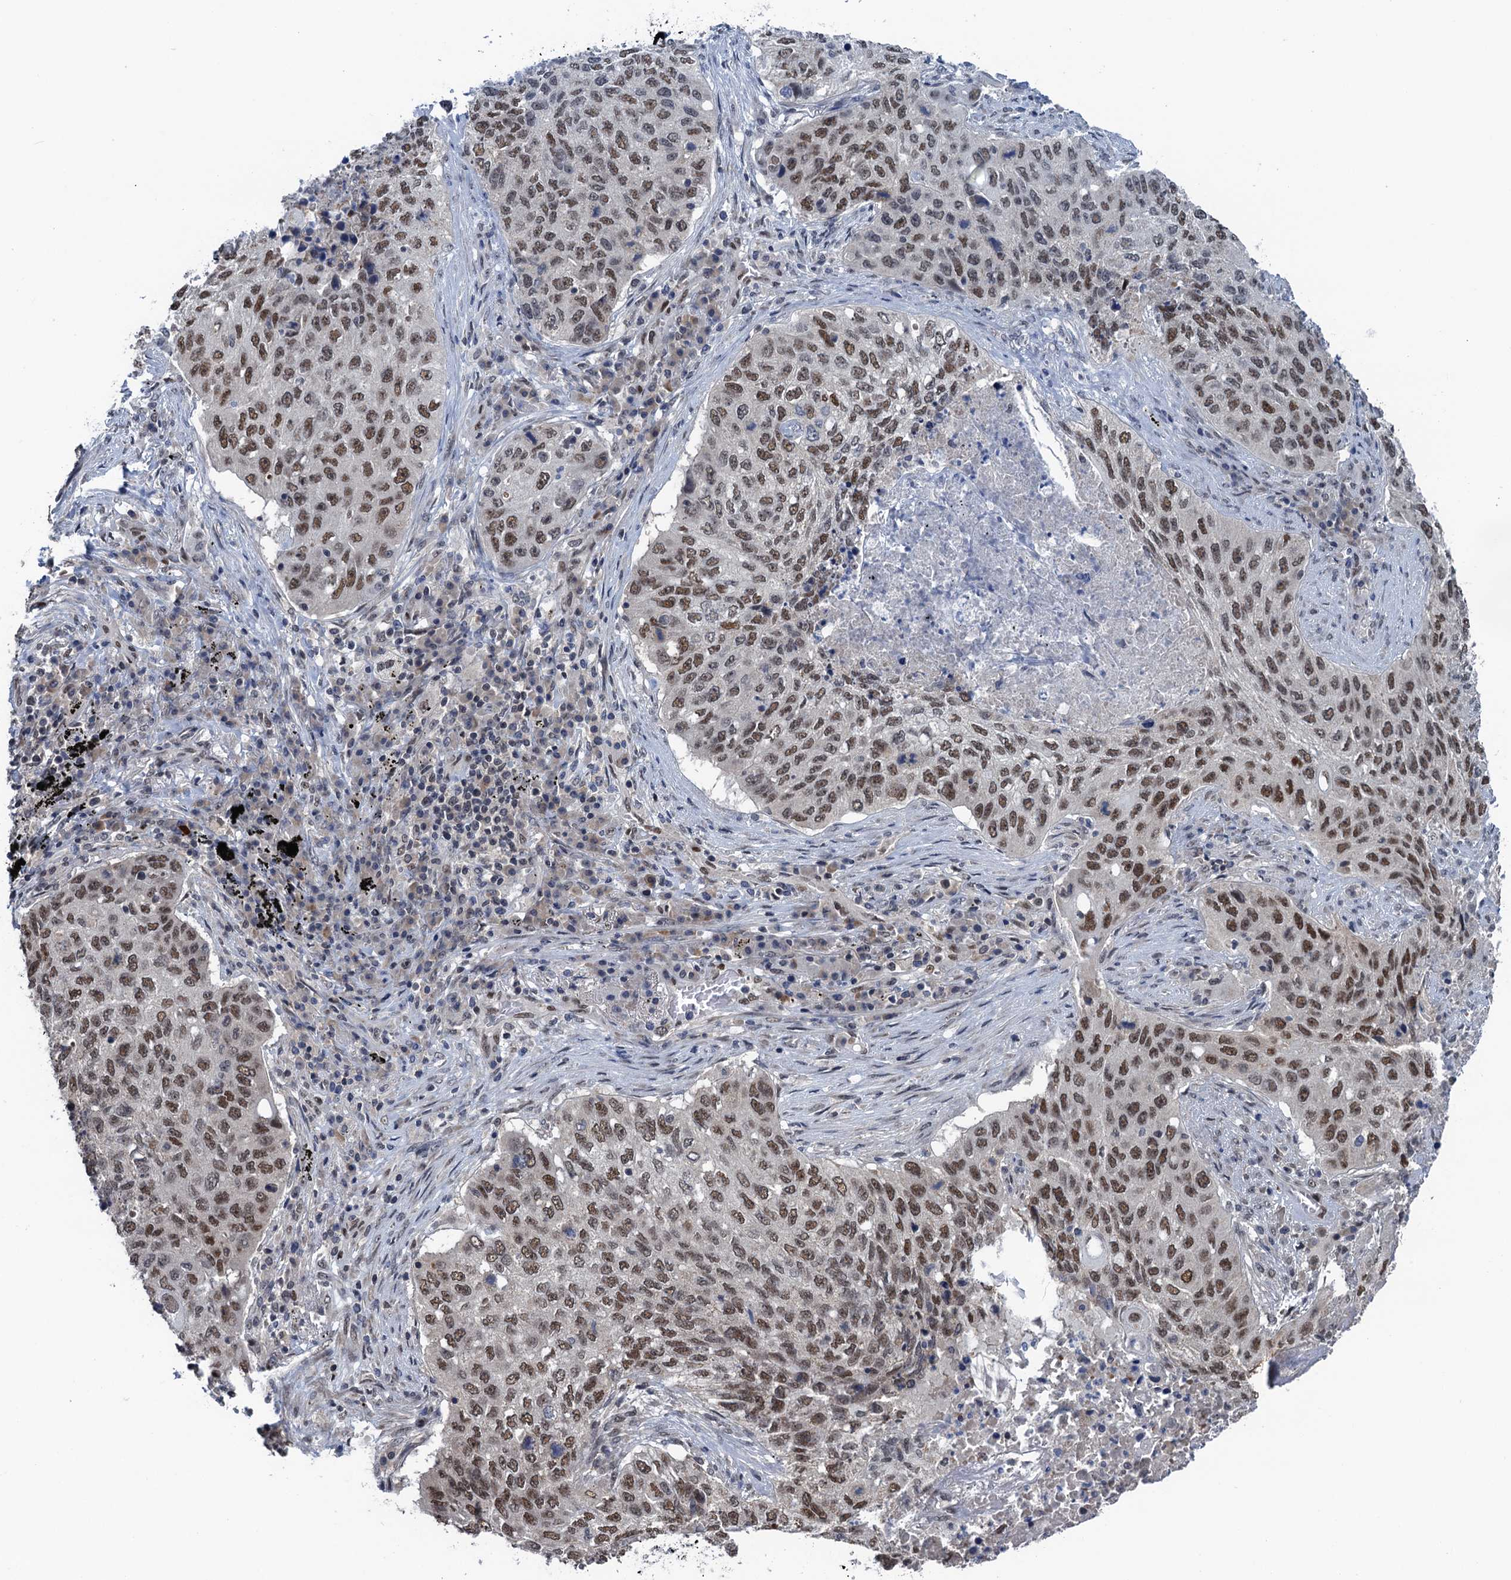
{"staining": {"intensity": "moderate", "quantity": ">75%", "location": "nuclear"}, "tissue": "lung cancer", "cell_type": "Tumor cells", "image_type": "cancer", "snomed": [{"axis": "morphology", "description": "Squamous cell carcinoma, NOS"}, {"axis": "topography", "description": "Lung"}], "caption": "Lung cancer (squamous cell carcinoma) tissue shows moderate nuclear staining in approximately >75% of tumor cells, visualized by immunohistochemistry.", "gene": "SAE1", "patient": {"sex": "female", "age": 63}}